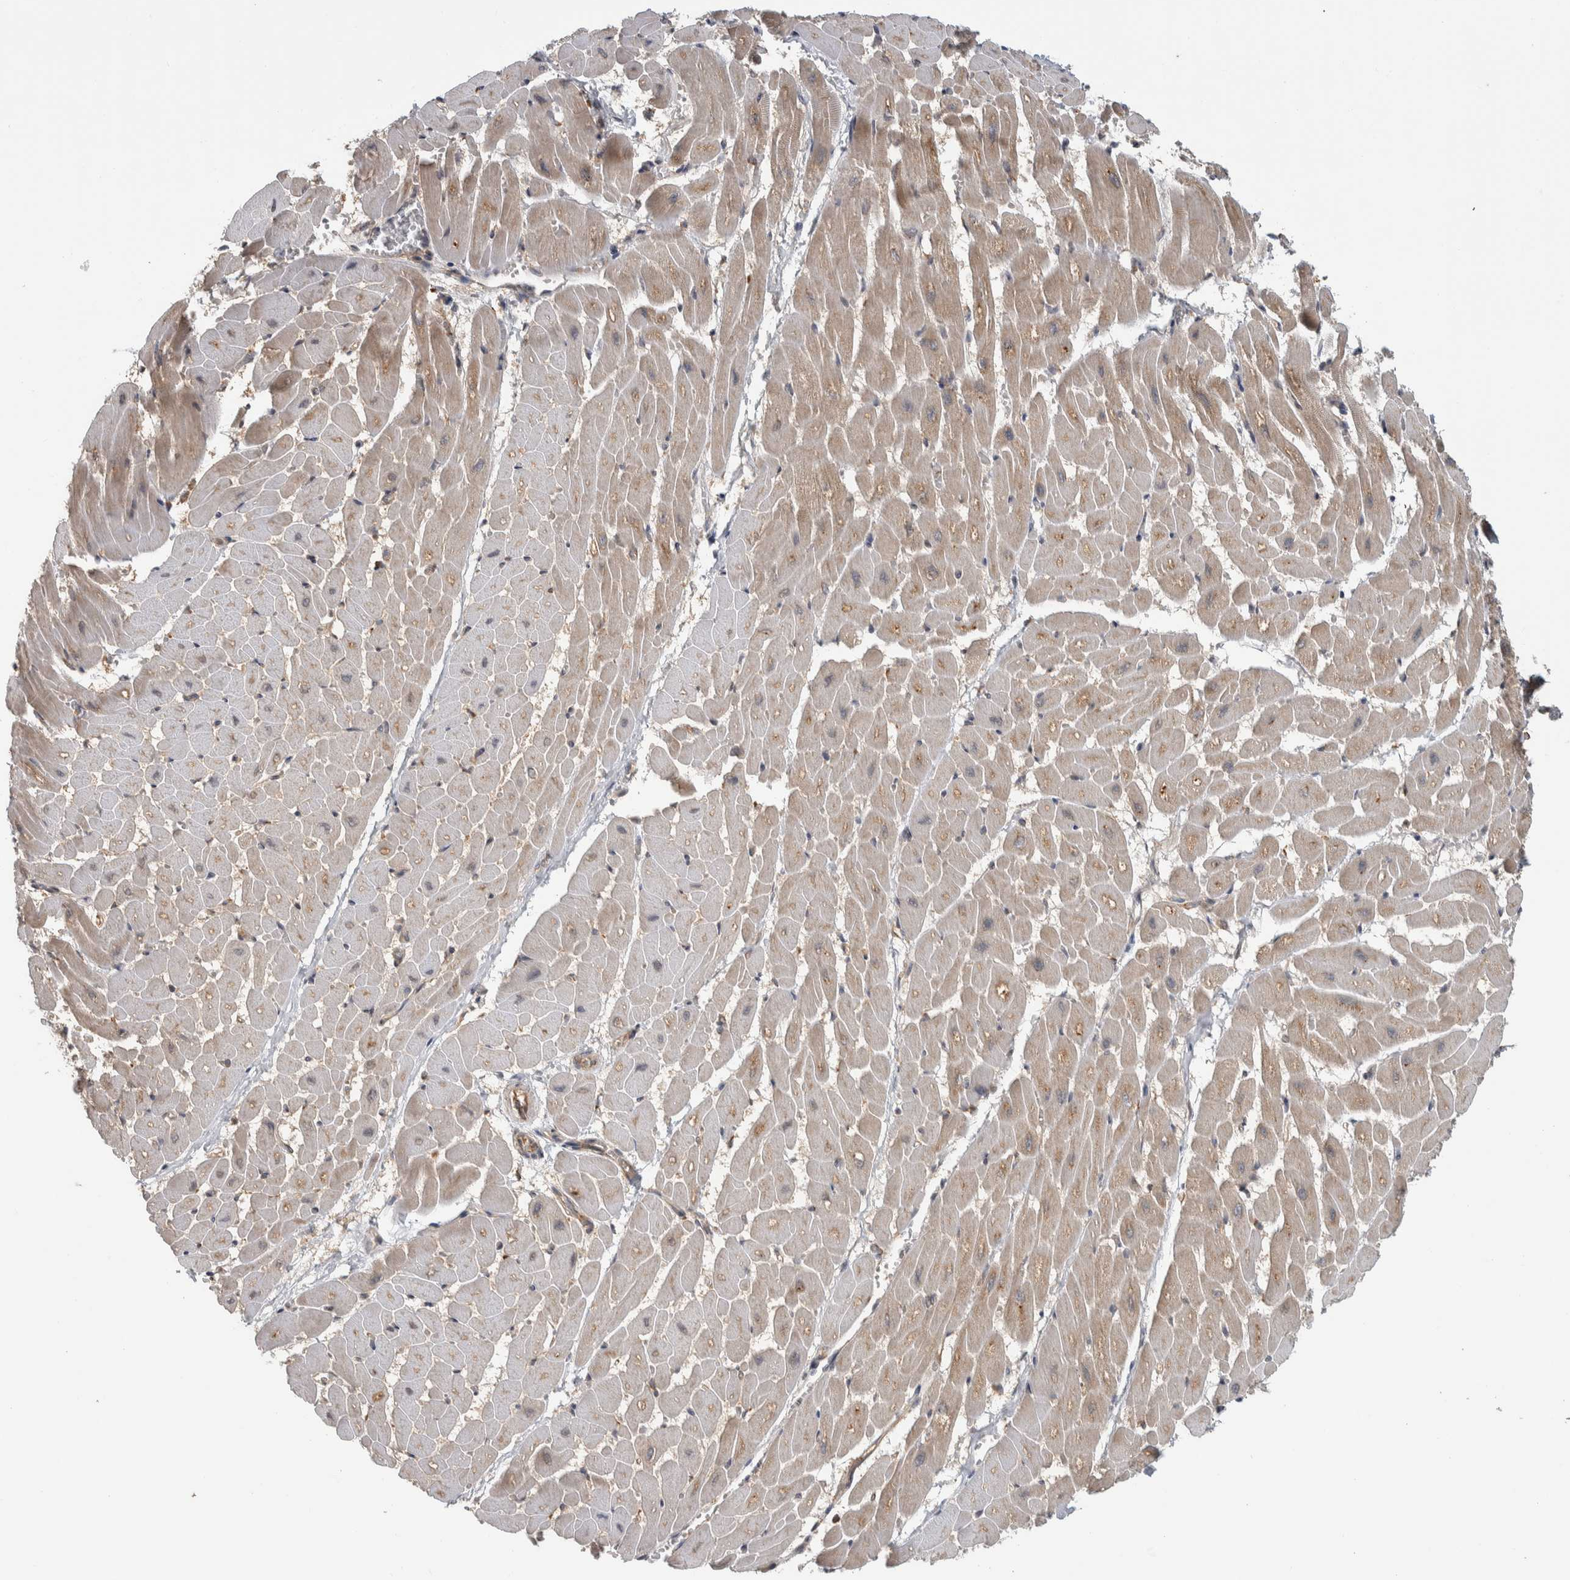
{"staining": {"intensity": "weak", "quantity": ">75%", "location": "cytoplasmic/membranous"}, "tissue": "heart muscle", "cell_type": "Cardiomyocytes", "image_type": "normal", "snomed": [{"axis": "morphology", "description": "Normal tissue, NOS"}, {"axis": "topography", "description": "Heart"}], "caption": "DAB immunohistochemical staining of benign human heart muscle reveals weak cytoplasmic/membranous protein positivity in about >75% of cardiomyocytes. The staining was performed using DAB to visualize the protein expression in brown, while the nuclei were stained in blue with hematoxylin (Magnification: 20x).", "gene": "EIF3H", "patient": {"sex": "male", "age": 45}}